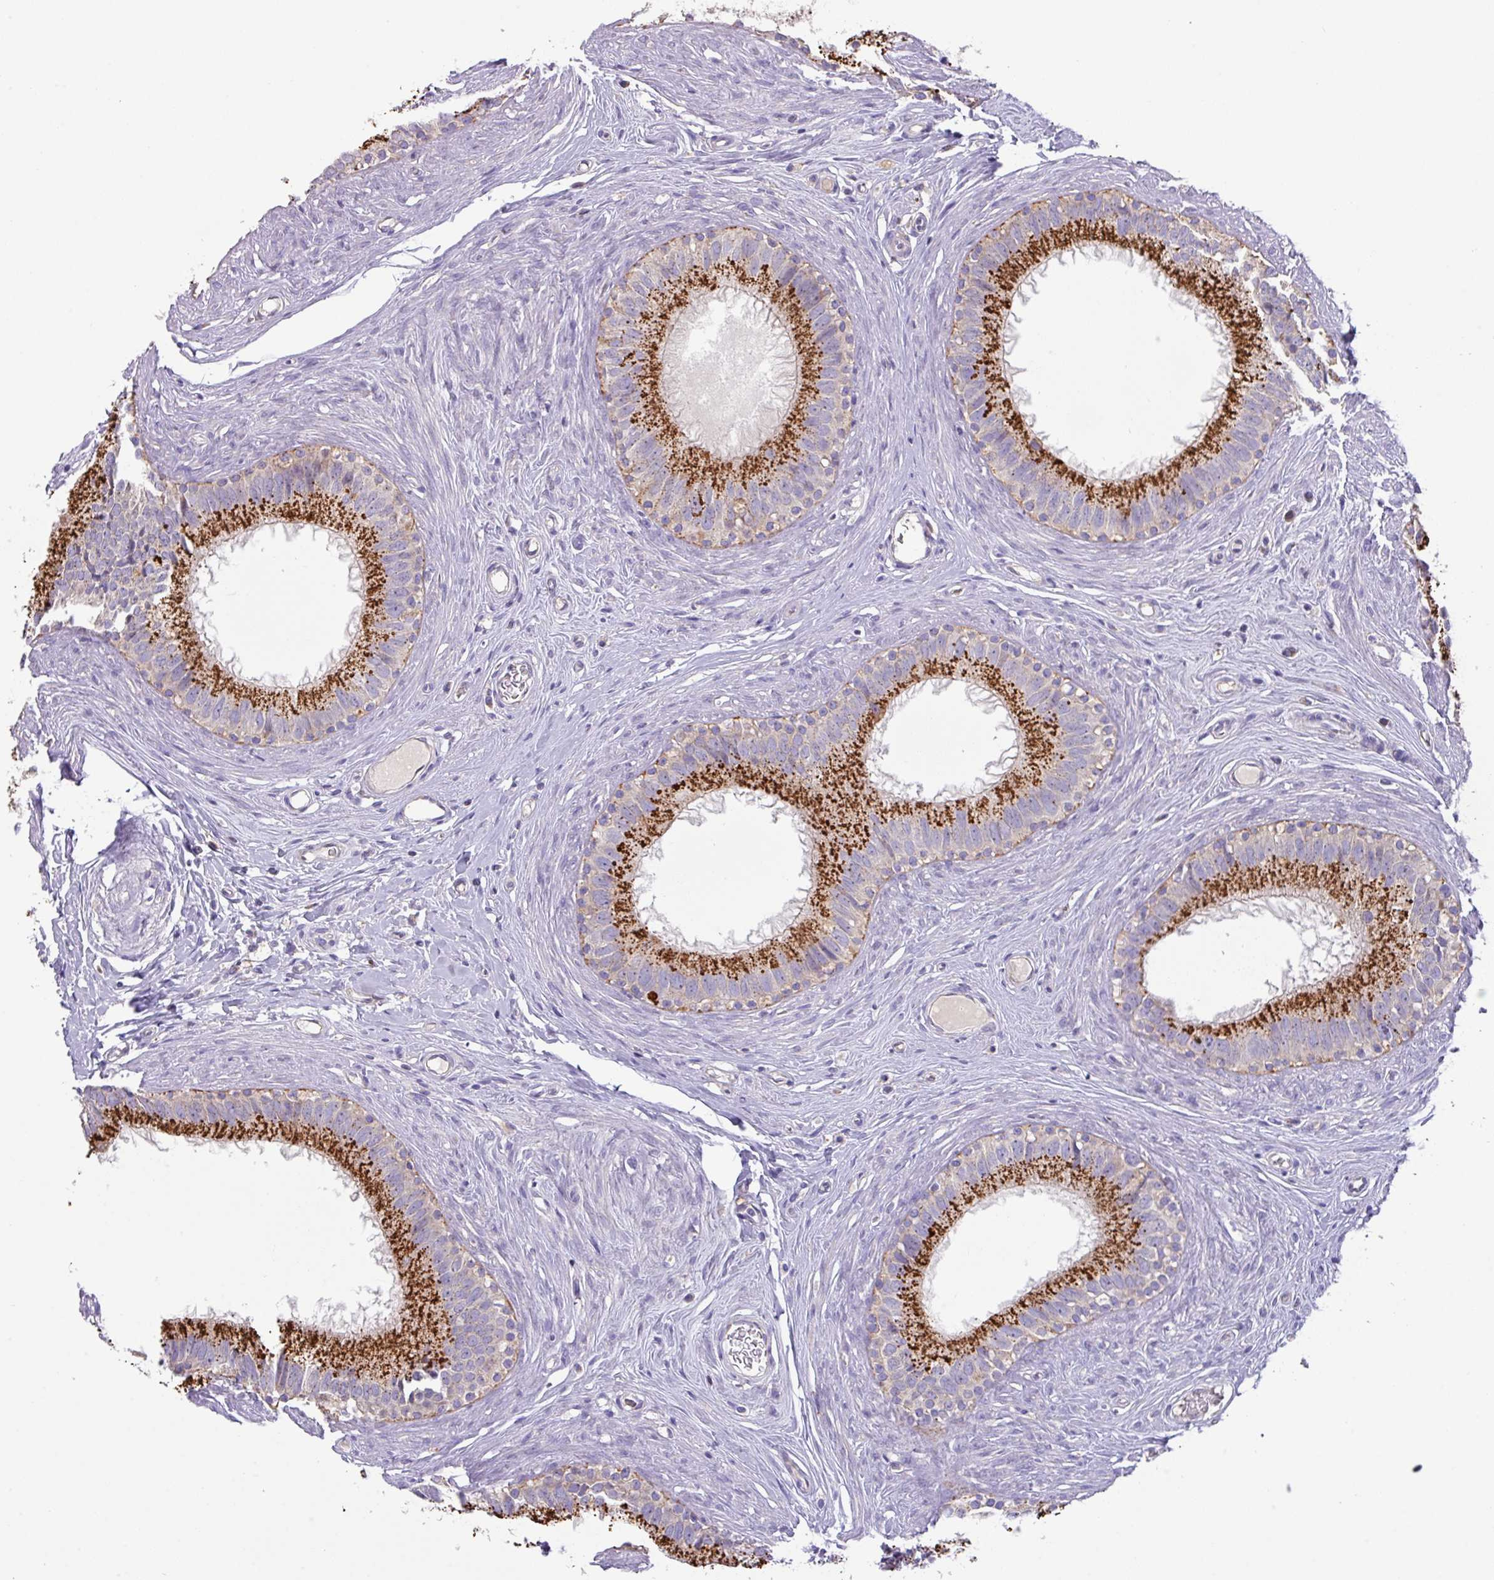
{"staining": {"intensity": "moderate", "quantity": ">75%", "location": "cytoplasmic/membranous"}, "tissue": "epididymis", "cell_type": "Glandular cells", "image_type": "normal", "snomed": [{"axis": "morphology", "description": "Normal tissue, NOS"}, {"axis": "topography", "description": "Epididymis"}], "caption": "Immunohistochemistry staining of benign epididymis, which shows medium levels of moderate cytoplasmic/membranous staining in approximately >75% of glandular cells indicating moderate cytoplasmic/membranous protein positivity. The staining was performed using DAB (3,3'-diaminobenzidine) (brown) for protein detection and nuclei were counterstained in hematoxylin (blue).", "gene": "ZNF394", "patient": {"sex": "male", "age": 80}}